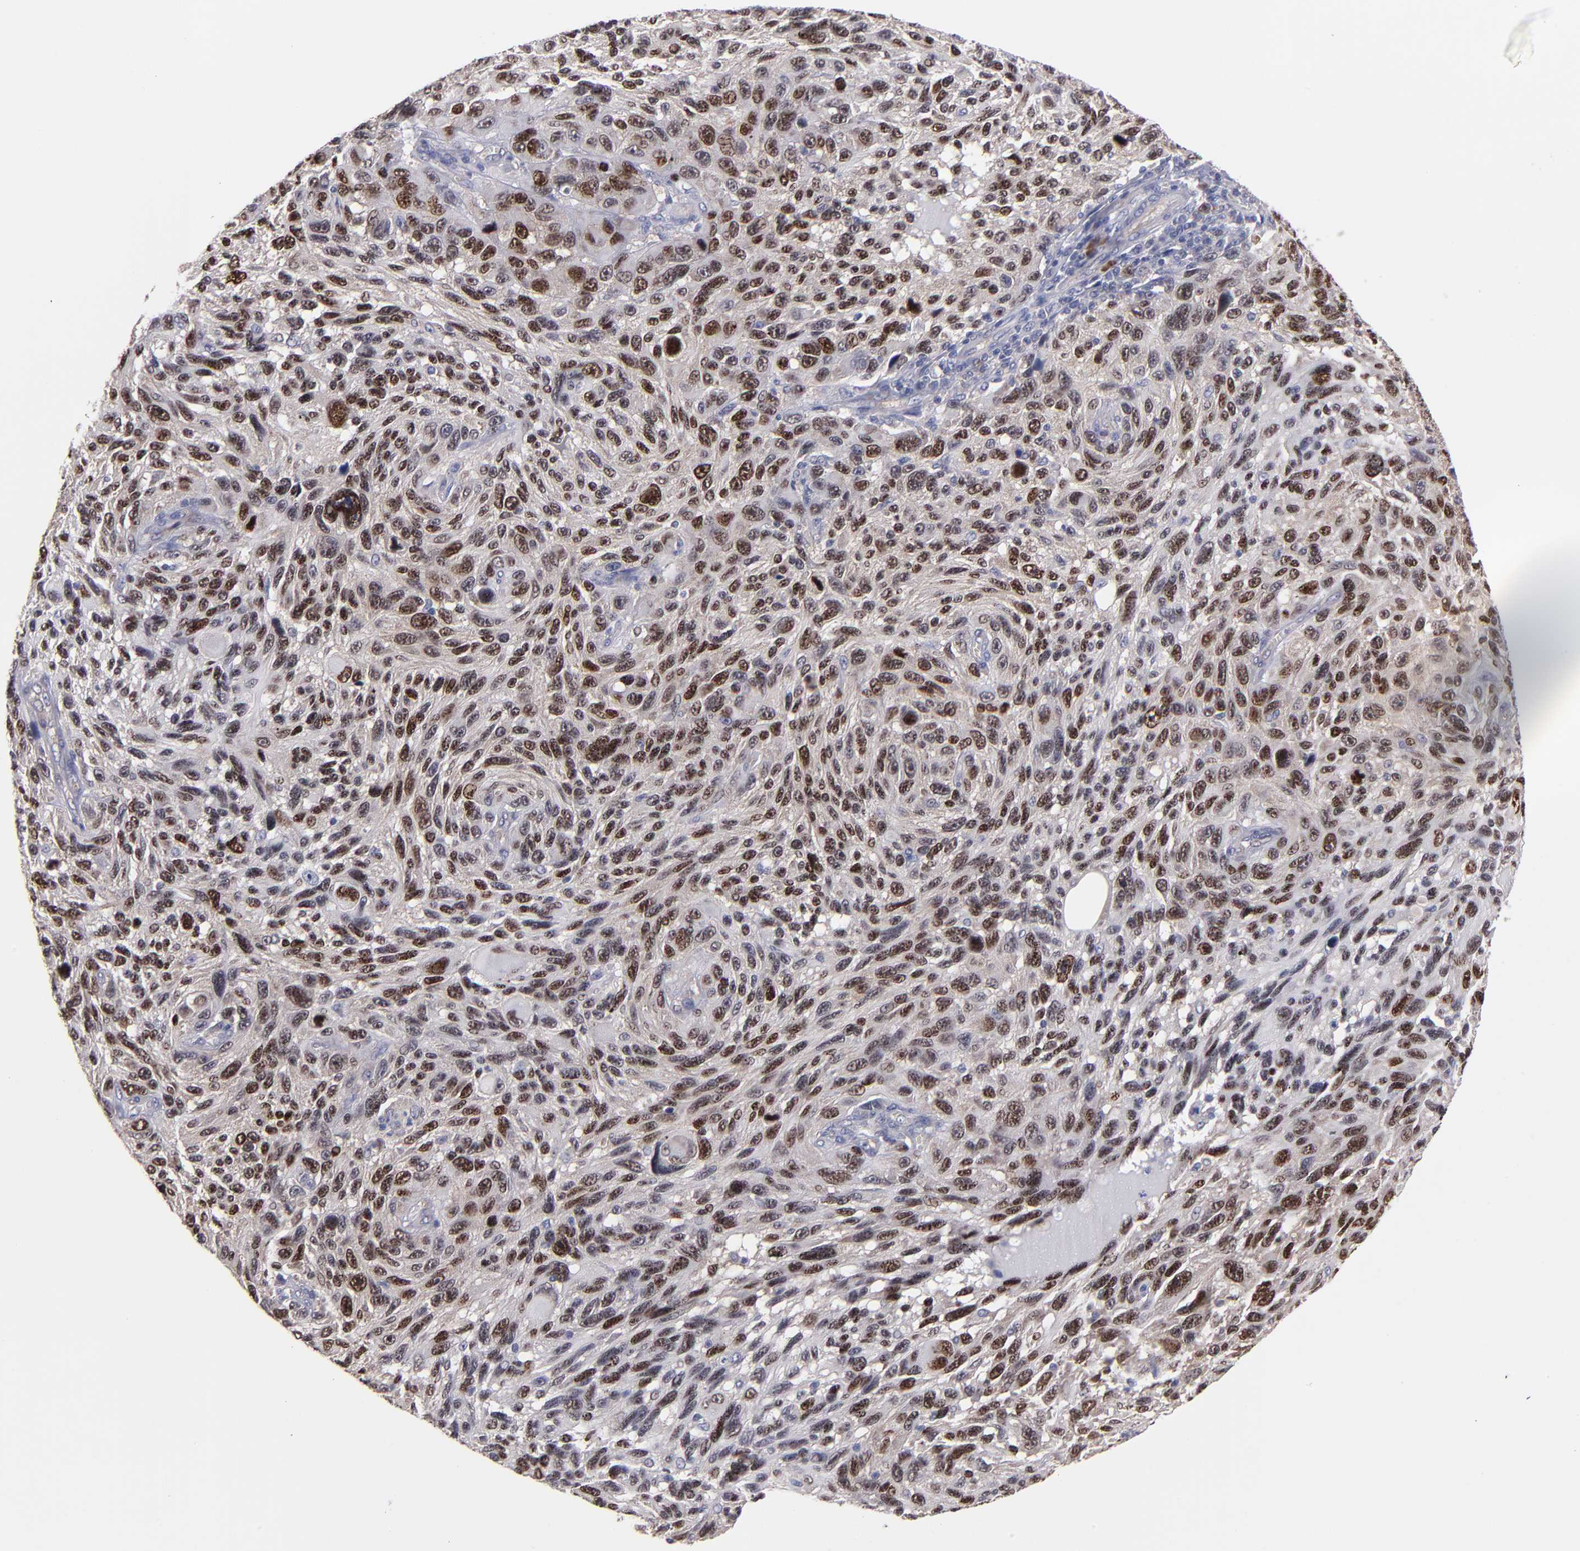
{"staining": {"intensity": "moderate", "quantity": ">75%", "location": "cytoplasmic/membranous,nuclear"}, "tissue": "melanoma", "cell_type": "Tumor cells", "image_type": "cancer", "snomed": [{"axis": "morphology", "description": "Malignant melanoma, NOS"}, {"axis": "topography", "description": "Skin"}], "caption": "The histopathology image exhibits immunohistochemical staining of malignant melanoma. There is moderate cytoplasmic/membranous and nuclear expression is identified in about >75% of tumor cells.", "gene": "EIF3L", "patient": {"sex": "male", "age": 53}}